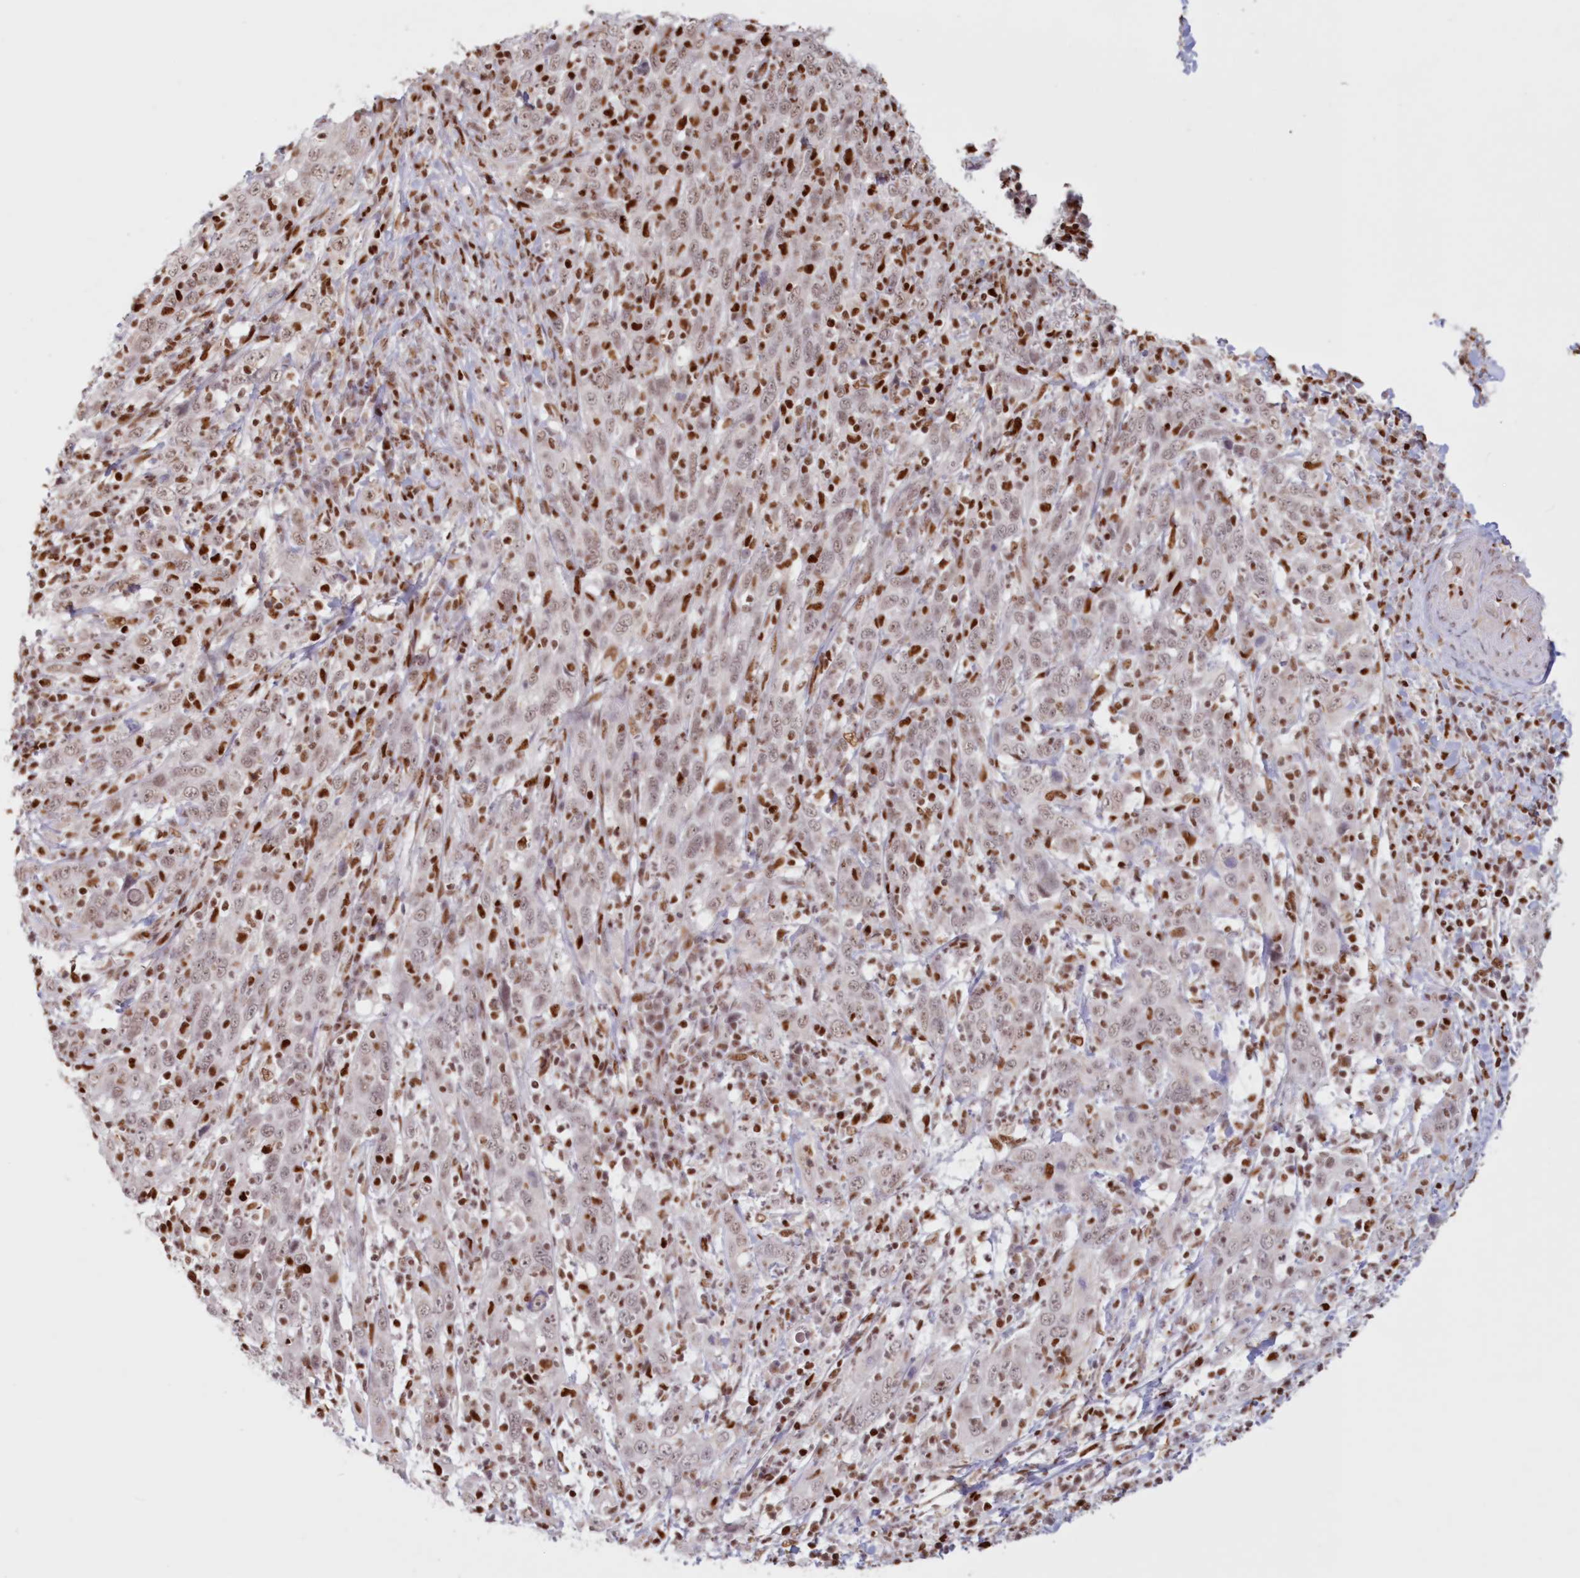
{"staining": {"intensity": "weak", "quantity": ">75%", "location": "nuclear"}, "tissue": "cervical cancer", "cell_type": "Tumor cells", "image_type": "cancer", "snomed": [{"axis": "morphology", "description": "Squamous cell carcinoma, NOS"}, {"axis": "topography", "description": "Cervix"}], "caption": "Human squamous cell carcinoma (cervical) stained with a protein marker demonstrates weak staining in tumor cells.", "gene": "POLR2B", "patient": {"sex": "female", "age": 46}}